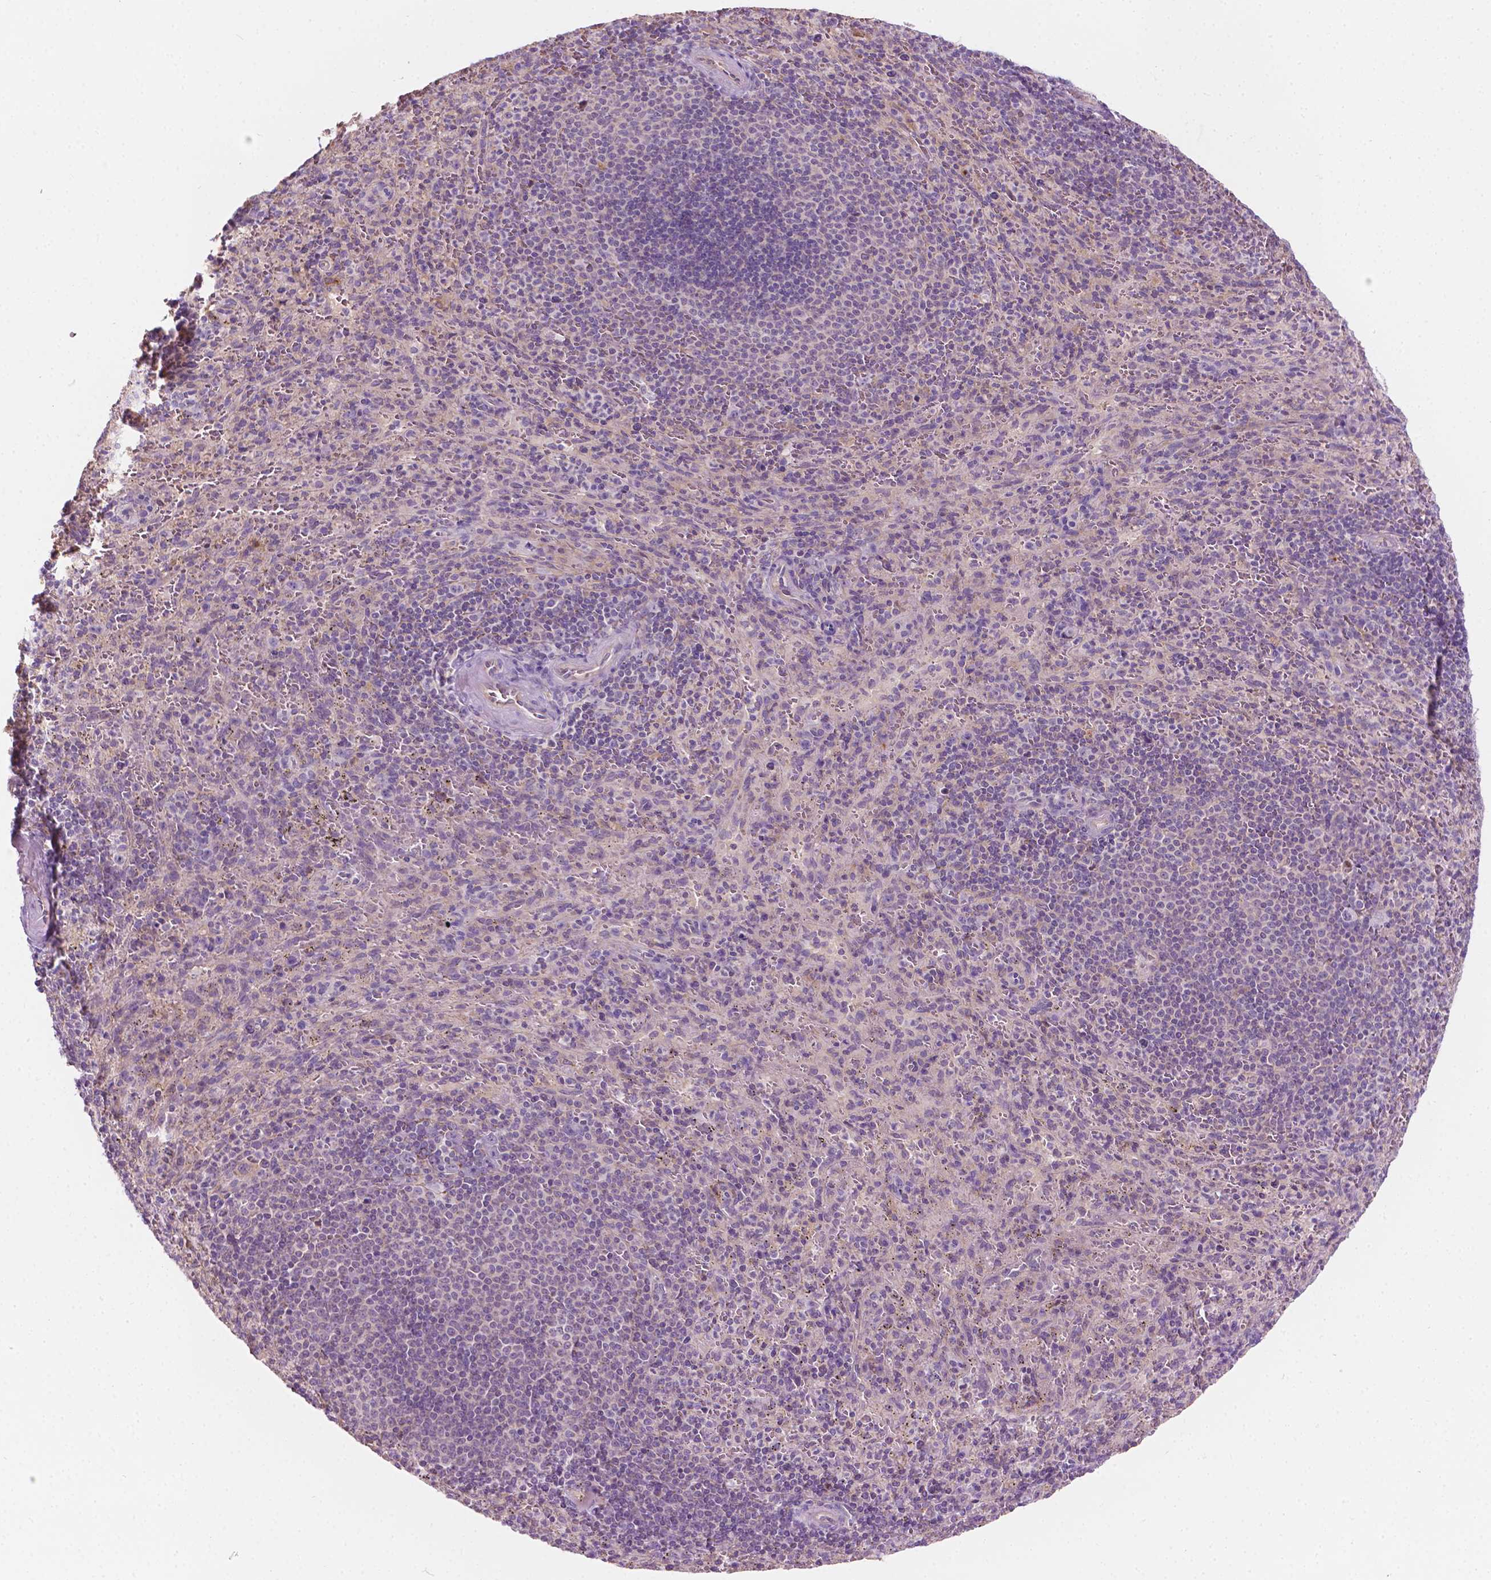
{"staining": {"intensity": "negative", "quantity": "none", "location": "none"}, "tissue": "spleen", "cell_type": "Cells in red pulp", "image_type": "normal", "snomed": [{"axis": "morphology", "description": "Normal tissue, NOS"}, {"axis": "topography", "description": "Spleen"}], "caption": "Cells in red pulp show no significant staining in normal spleen. (Brightfield microscopy of DAB (3,3'-diaminobenzidine) immunohistochemistry at high magnification).", "gene": "NOS1AP", "patient": {"sex": "male", "age": 57}}